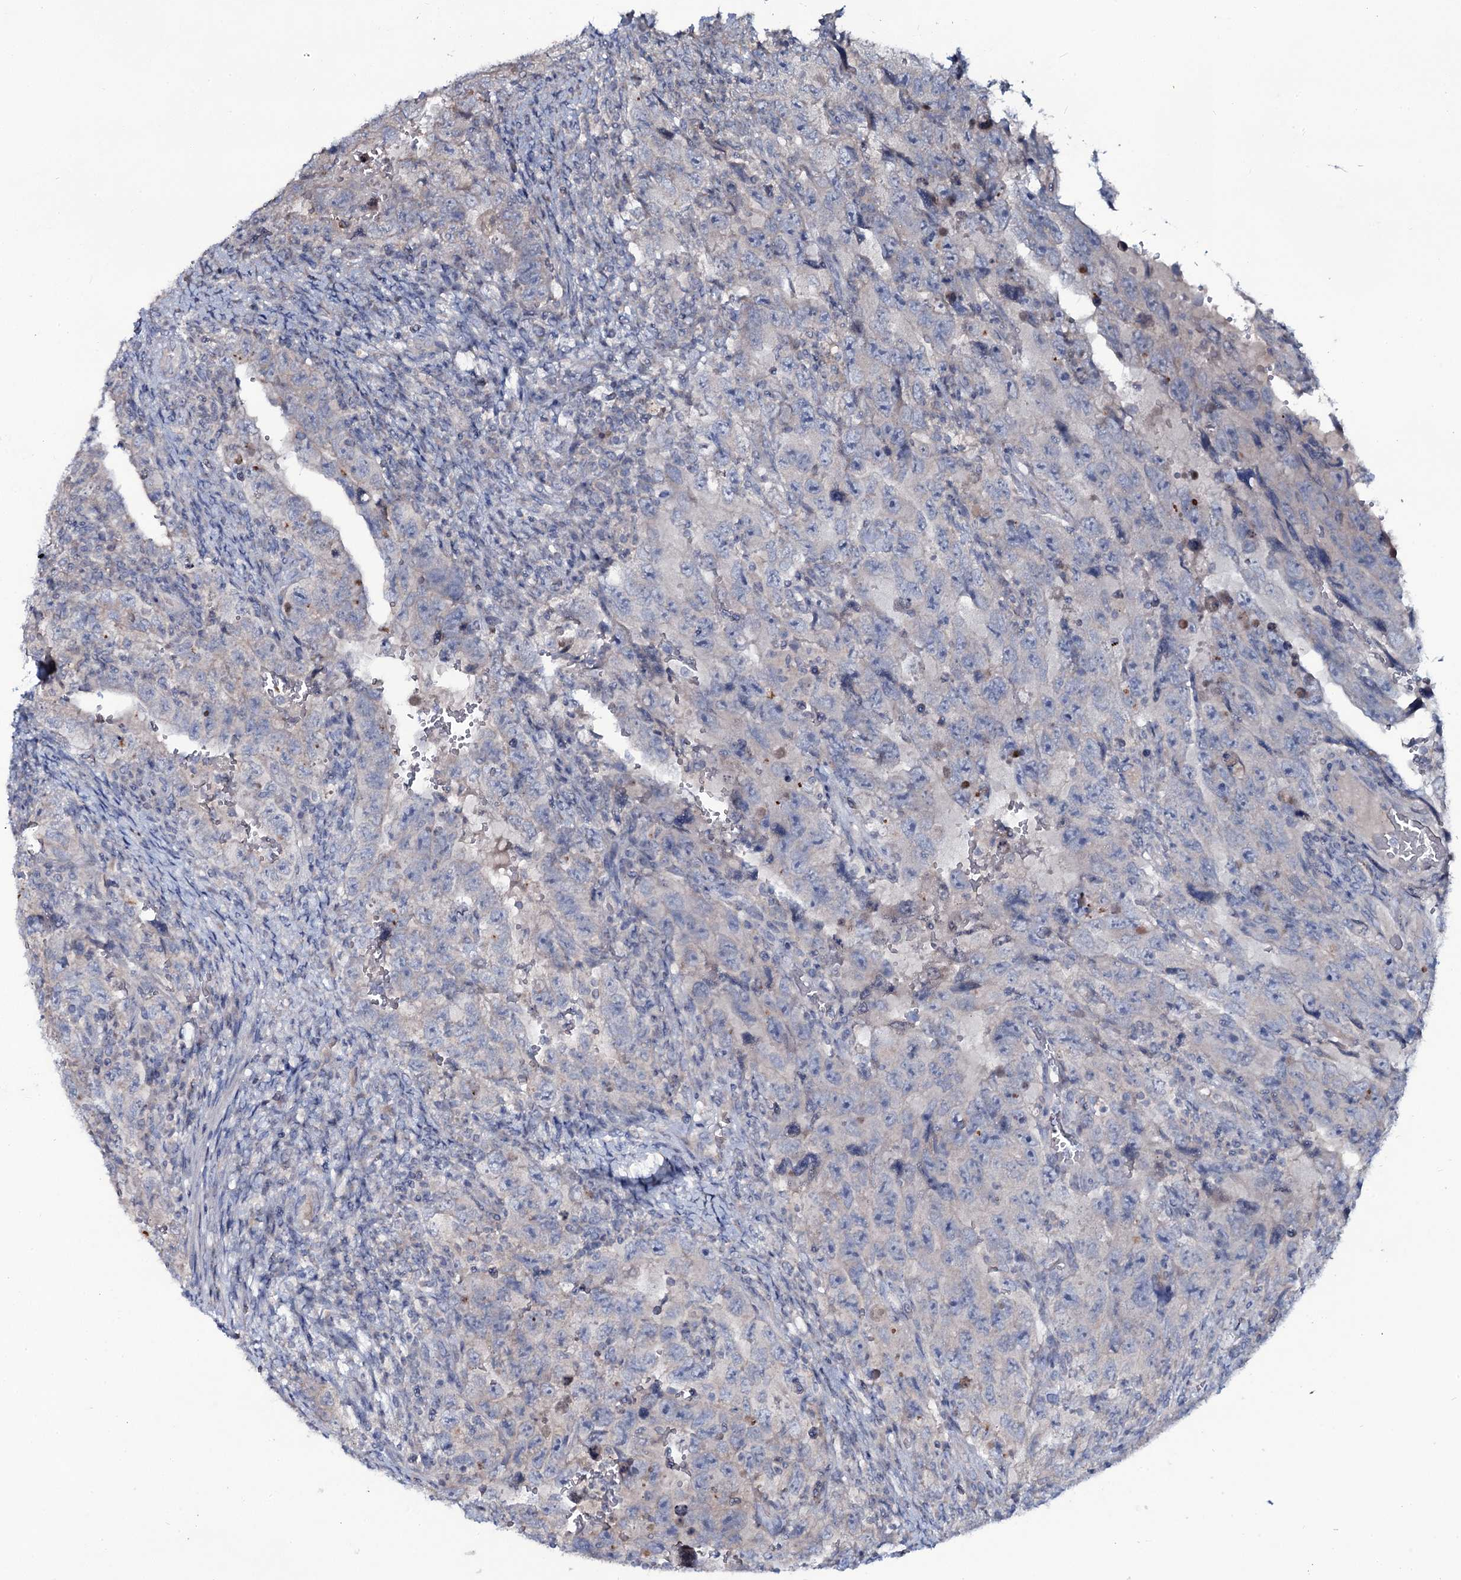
{"staining": {"intensity": "negative", "quantity": "none", "location": "none"}, "tissue": "testis cancer", "cell_type": "Tumor cells", "image_type": "cancer", "snomed": [{"axis": "morphology", "description": "Carcinoma, Embryonal, NOS"}, {"axis": "topography", "description": "Testis"}], "caption": "Image shows no protein expression in tumor cells of embryonal carcinoma (testis) tissue.", "gene": "SNAP23", "patient": {"sex": "male", "age": 26}}